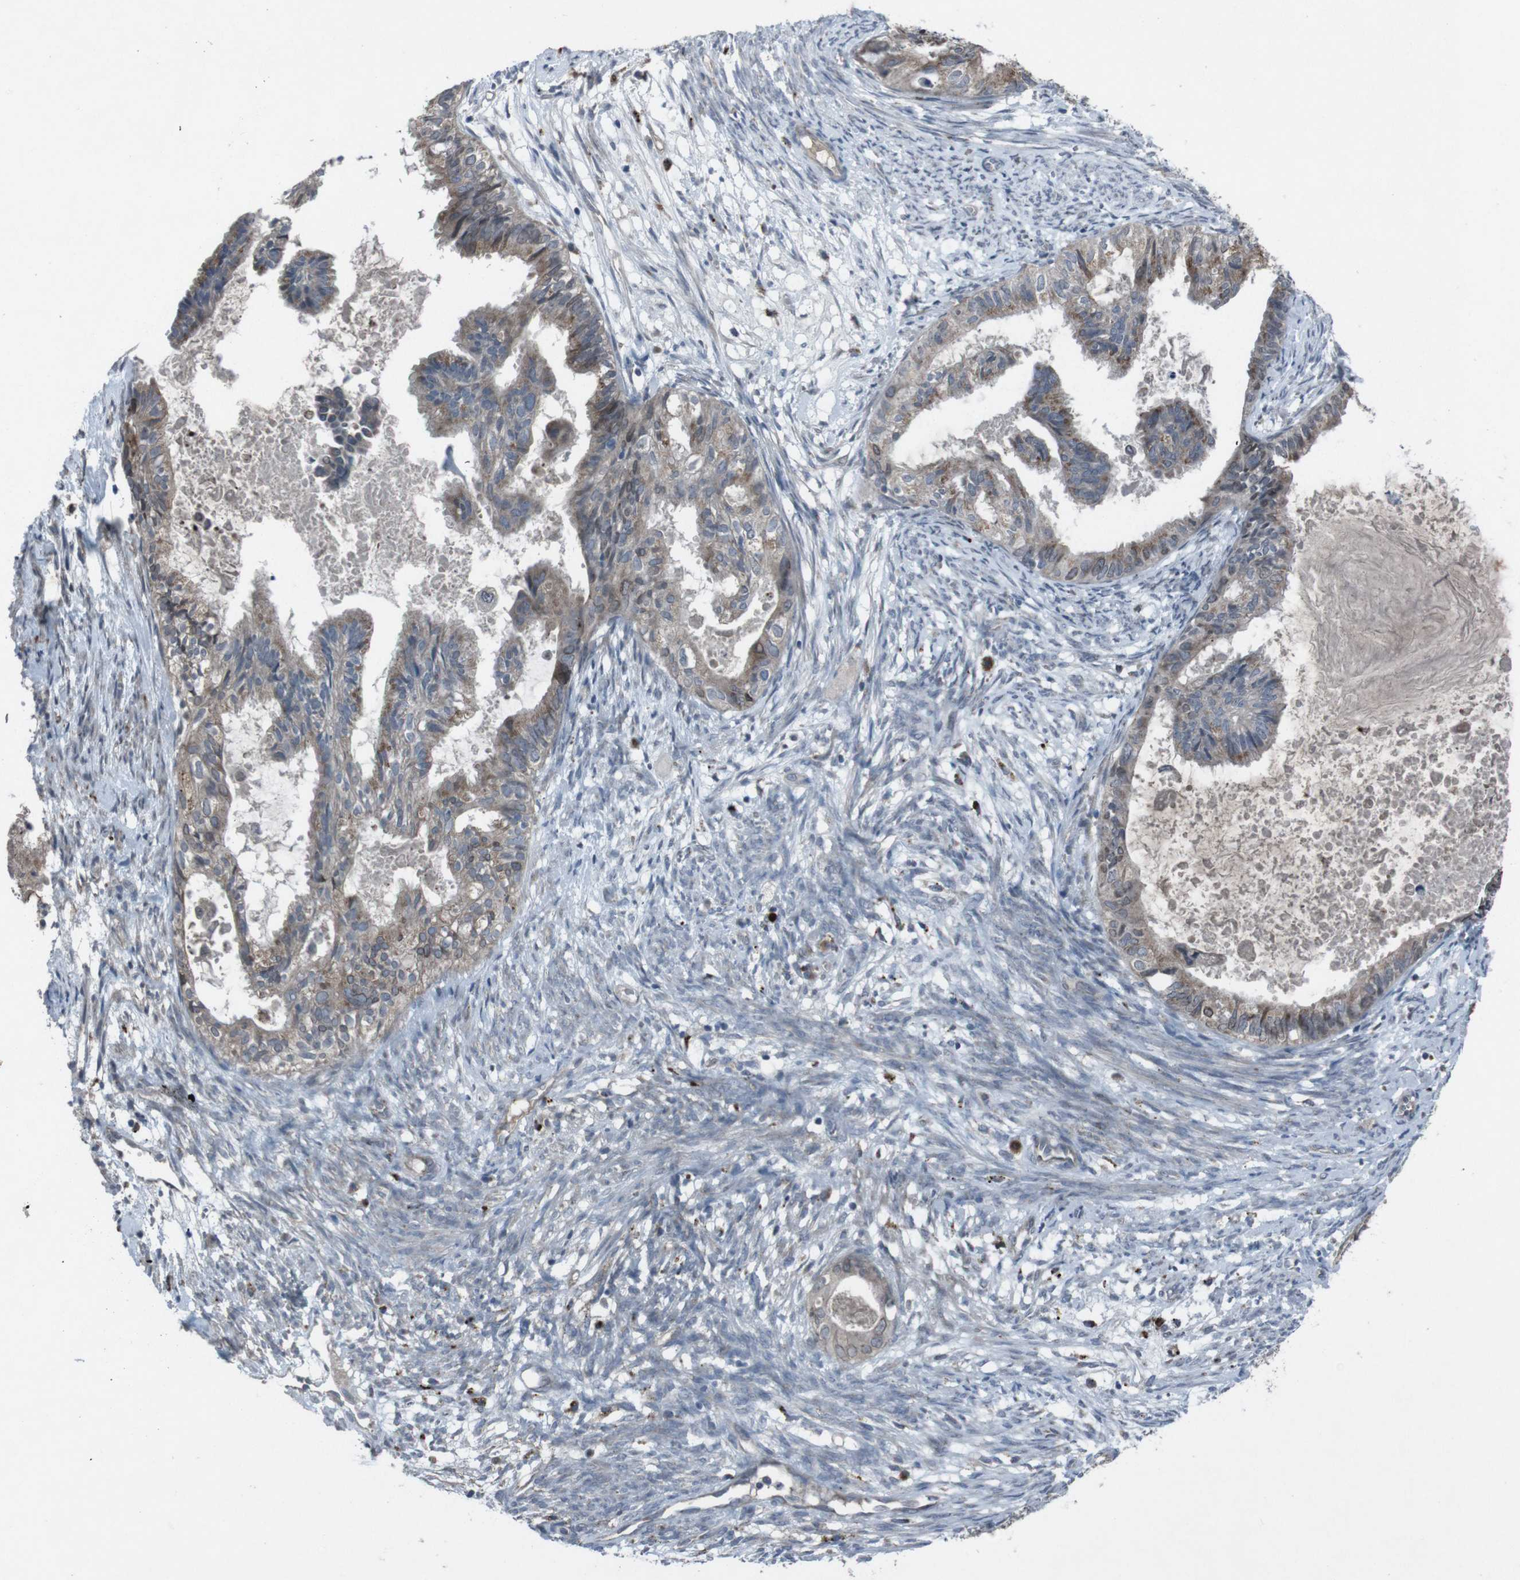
{"staining": {"intensity": "moderate", "quantity": ">75%", "location": "cytoplasmic/membranous,nuclear"}, "tissue": "cervical cancer", "cell_type": "Tumor cells", "image_type": "cancer", "snomed": [{"axis": "morphology", "description": "Normal tissue, NOS"}, {"axis": "morphology", "description": "Adenocarcinoma, NOS"}, {"axis": "topography", "description": "Cervix"}, {"axis": "topography", "description": "Endometrium"}], "caption": "High-magnification brightfield microscopy of adenocarcinoma (cervical) stained with DAB (3,3'-diaminobenzidine) (brown) and counterstained with hematoxylin (blue). tumor cells exhibit moderate cytoplasmic/membranous and nuclear expression is appreciated in approximately>75% of cells. (DAB IHC with brightfield microscopy, high magnification).", "gene": "EFNA5", "patient": {"sex": "female", "age": 86}}